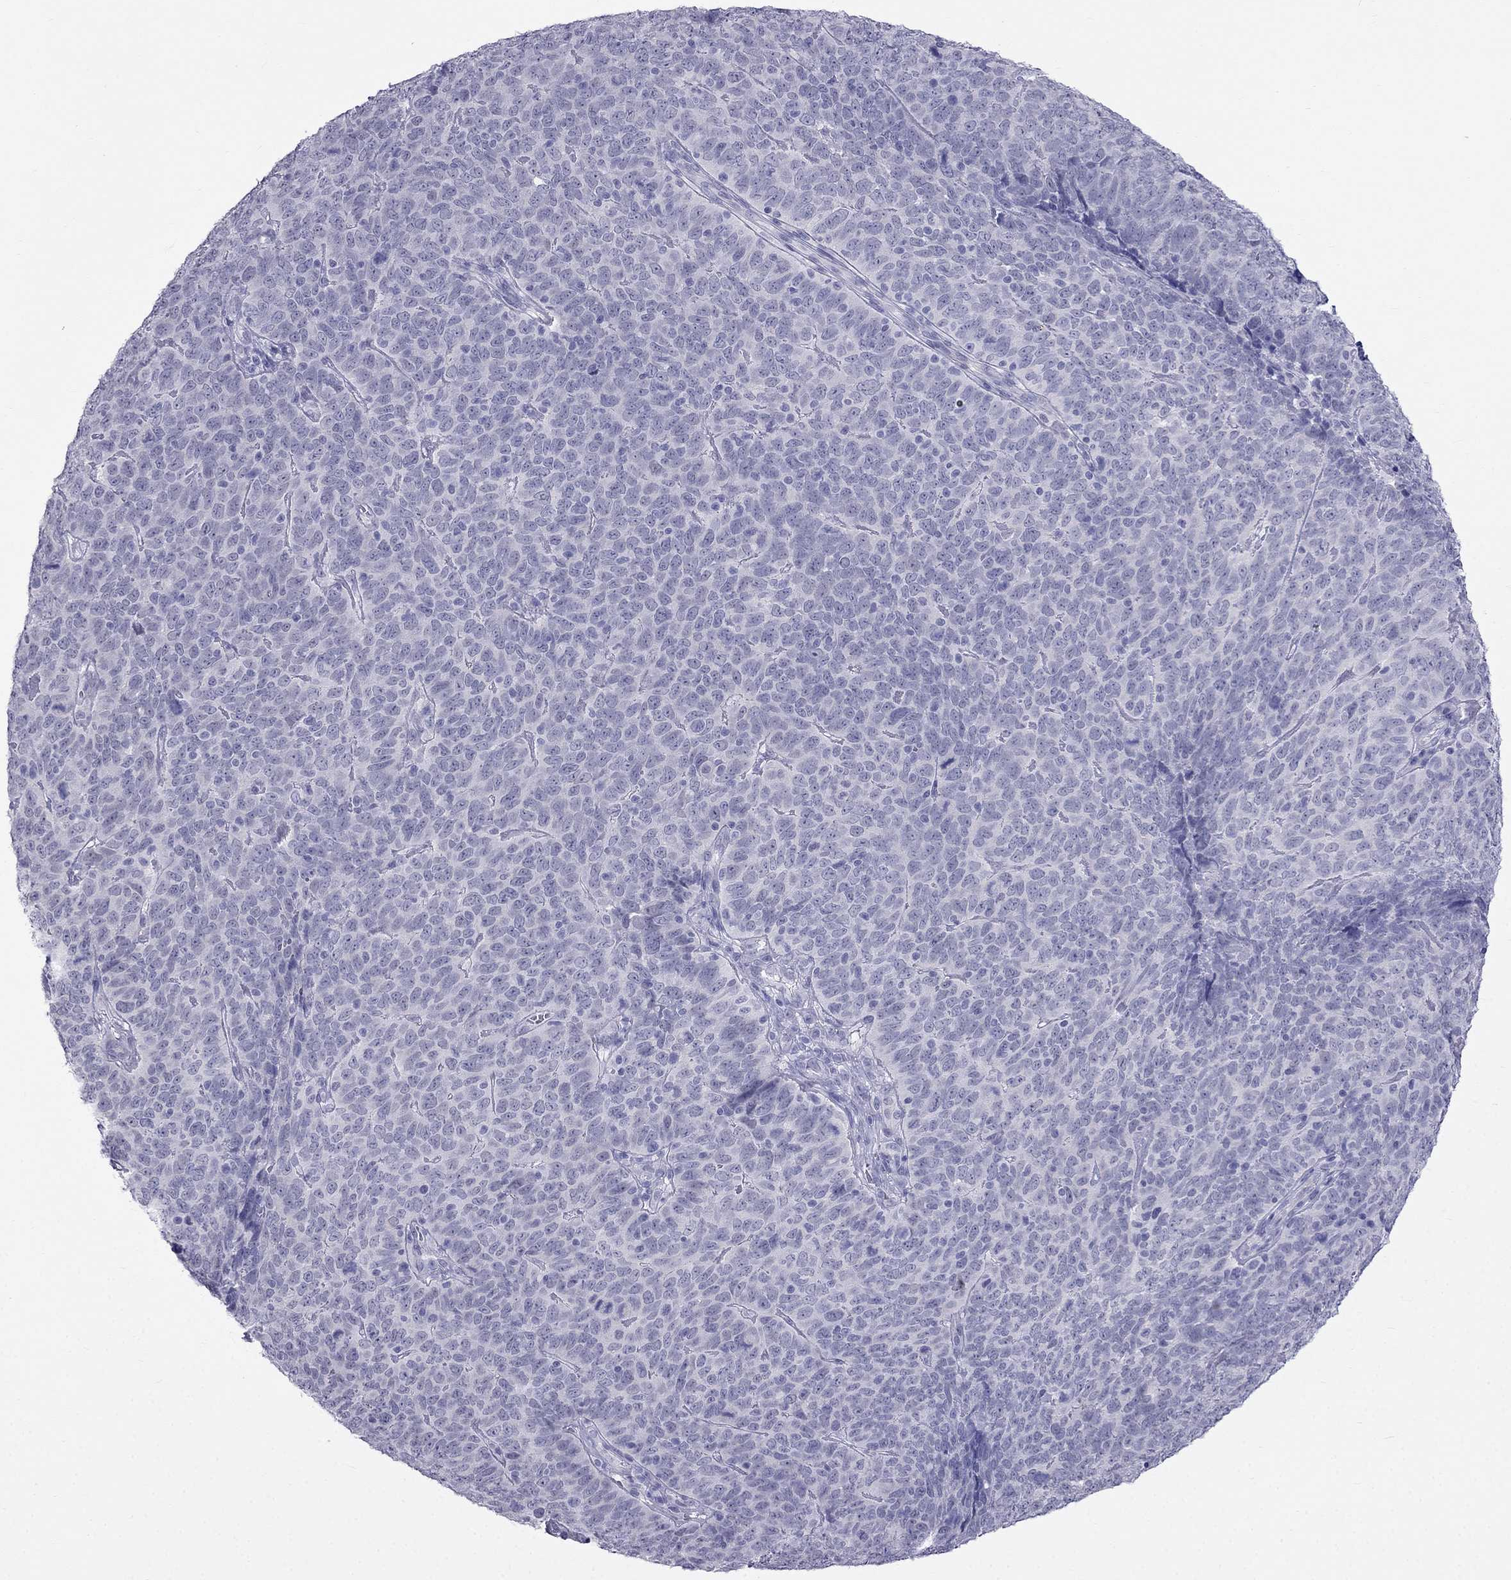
{"staining": {"intensity": "negative", "quantity": "none", "location": "none"}, "tissue": "skin cancer", "cell_type": "Tumor cells", "image_type": "cancer", "snomed": [{"axis": "morphology", "description": "Squamous cell carcinoma, NOS"}, {"axis": "topography", "description": "Skin"}, {"axis": "topography", "description": "Anal"}], "caption": "Skin cancer (squamous cell carcinoma) stained for a protein using IHC displays no expression tumor cells.", "gene": "MGP", "patient": {"sex": "female", "age": 51}}